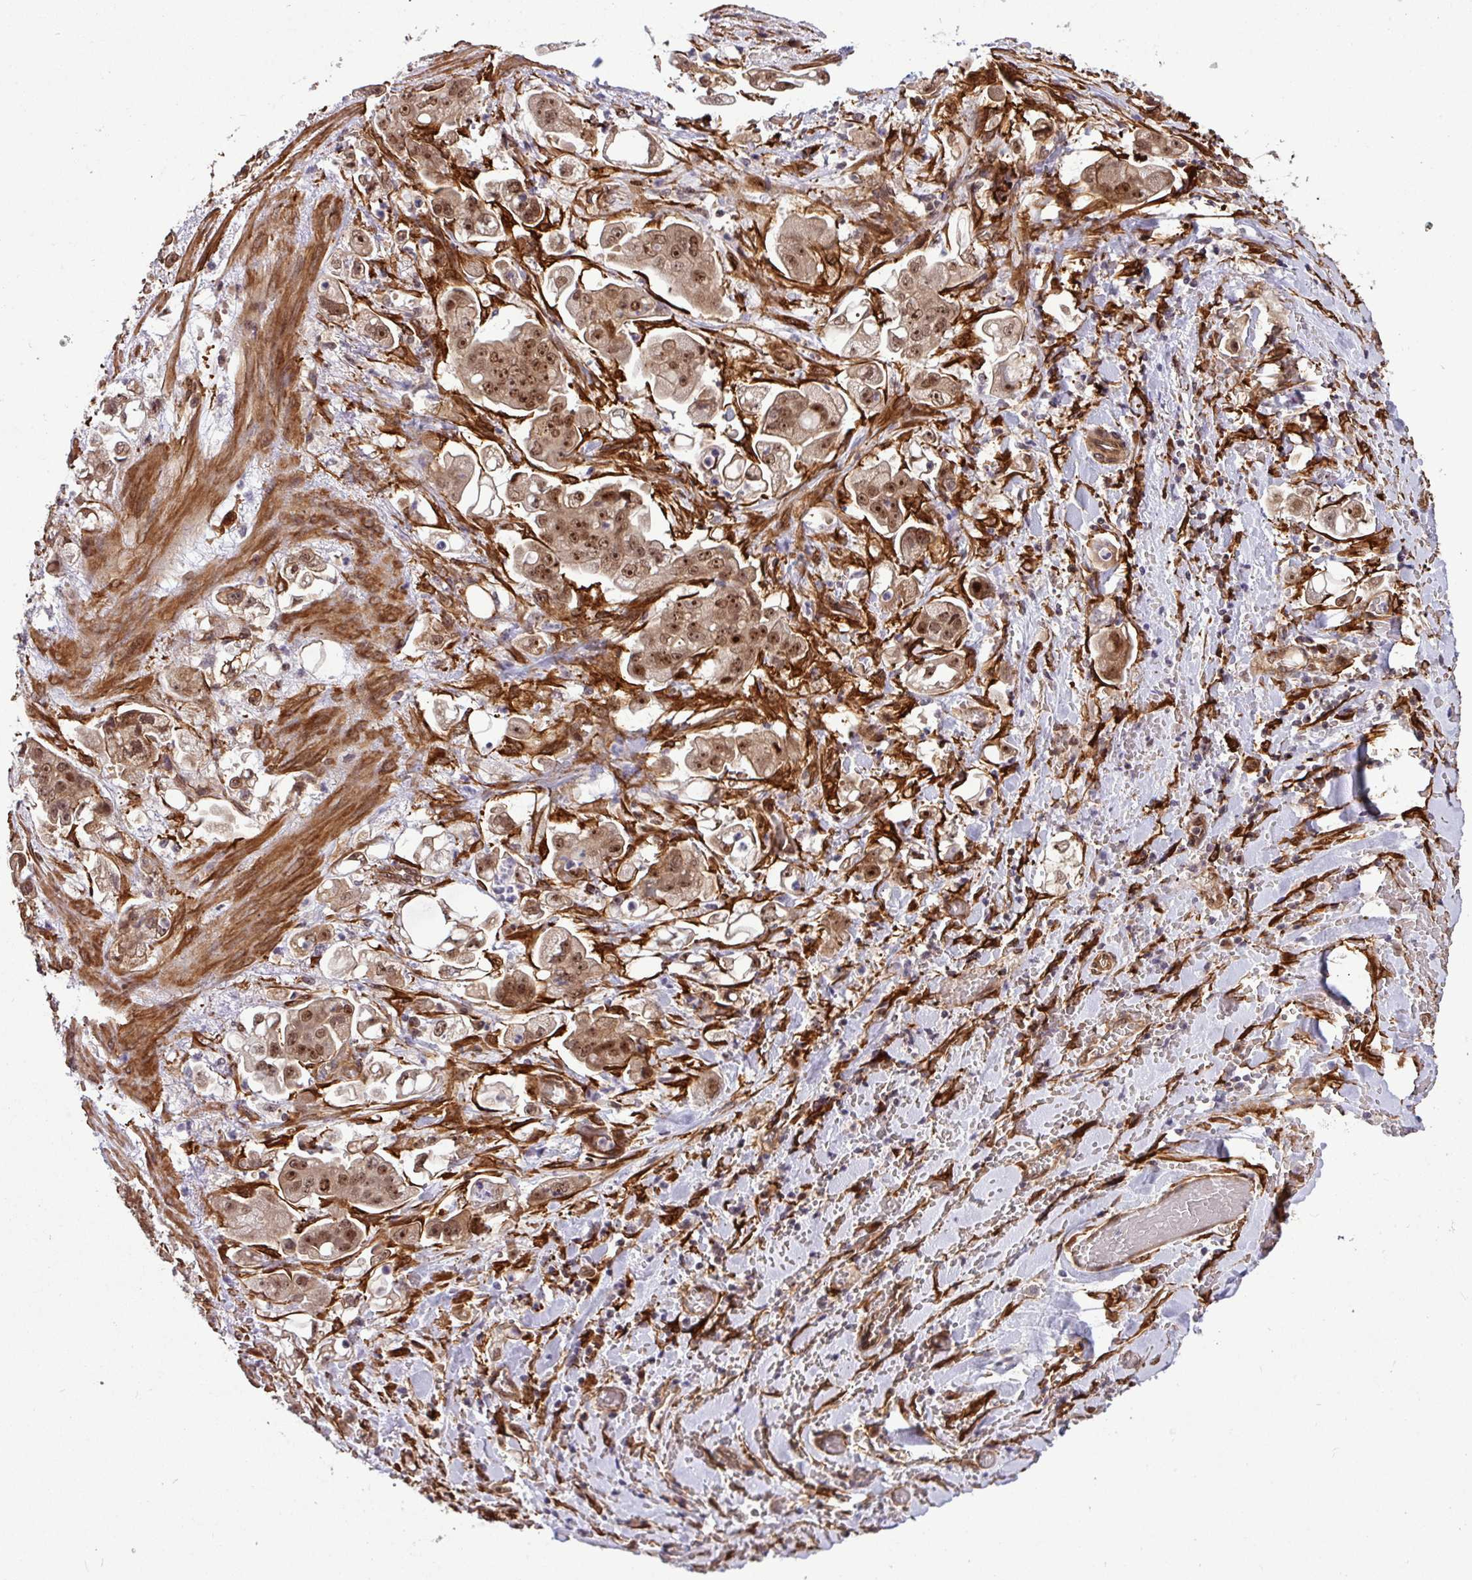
{"staining": {"intensity": "moderate", "quantity": "25%-75%", "location": "cytoplasmic/membranous,nuclear"}, "tissue": "stomach cancer", "cell_type": "Tumor cells", "image_type": "cancer", "snomed": [{"axis": "morphology", "description": "Adenocarcinoma, NOS"}, {"axis": "topography", "description": "Stomach"}], "caption": "Immunohistochemistry (IHC) of human stomach adenocarcinoma shows medium levels of moderate cytoplasmic/membranous and nuclear expression in about 25%-75% of tumor cells.", "gene": "C7orf50", "patient": {"sex": "male", "age": 62}}